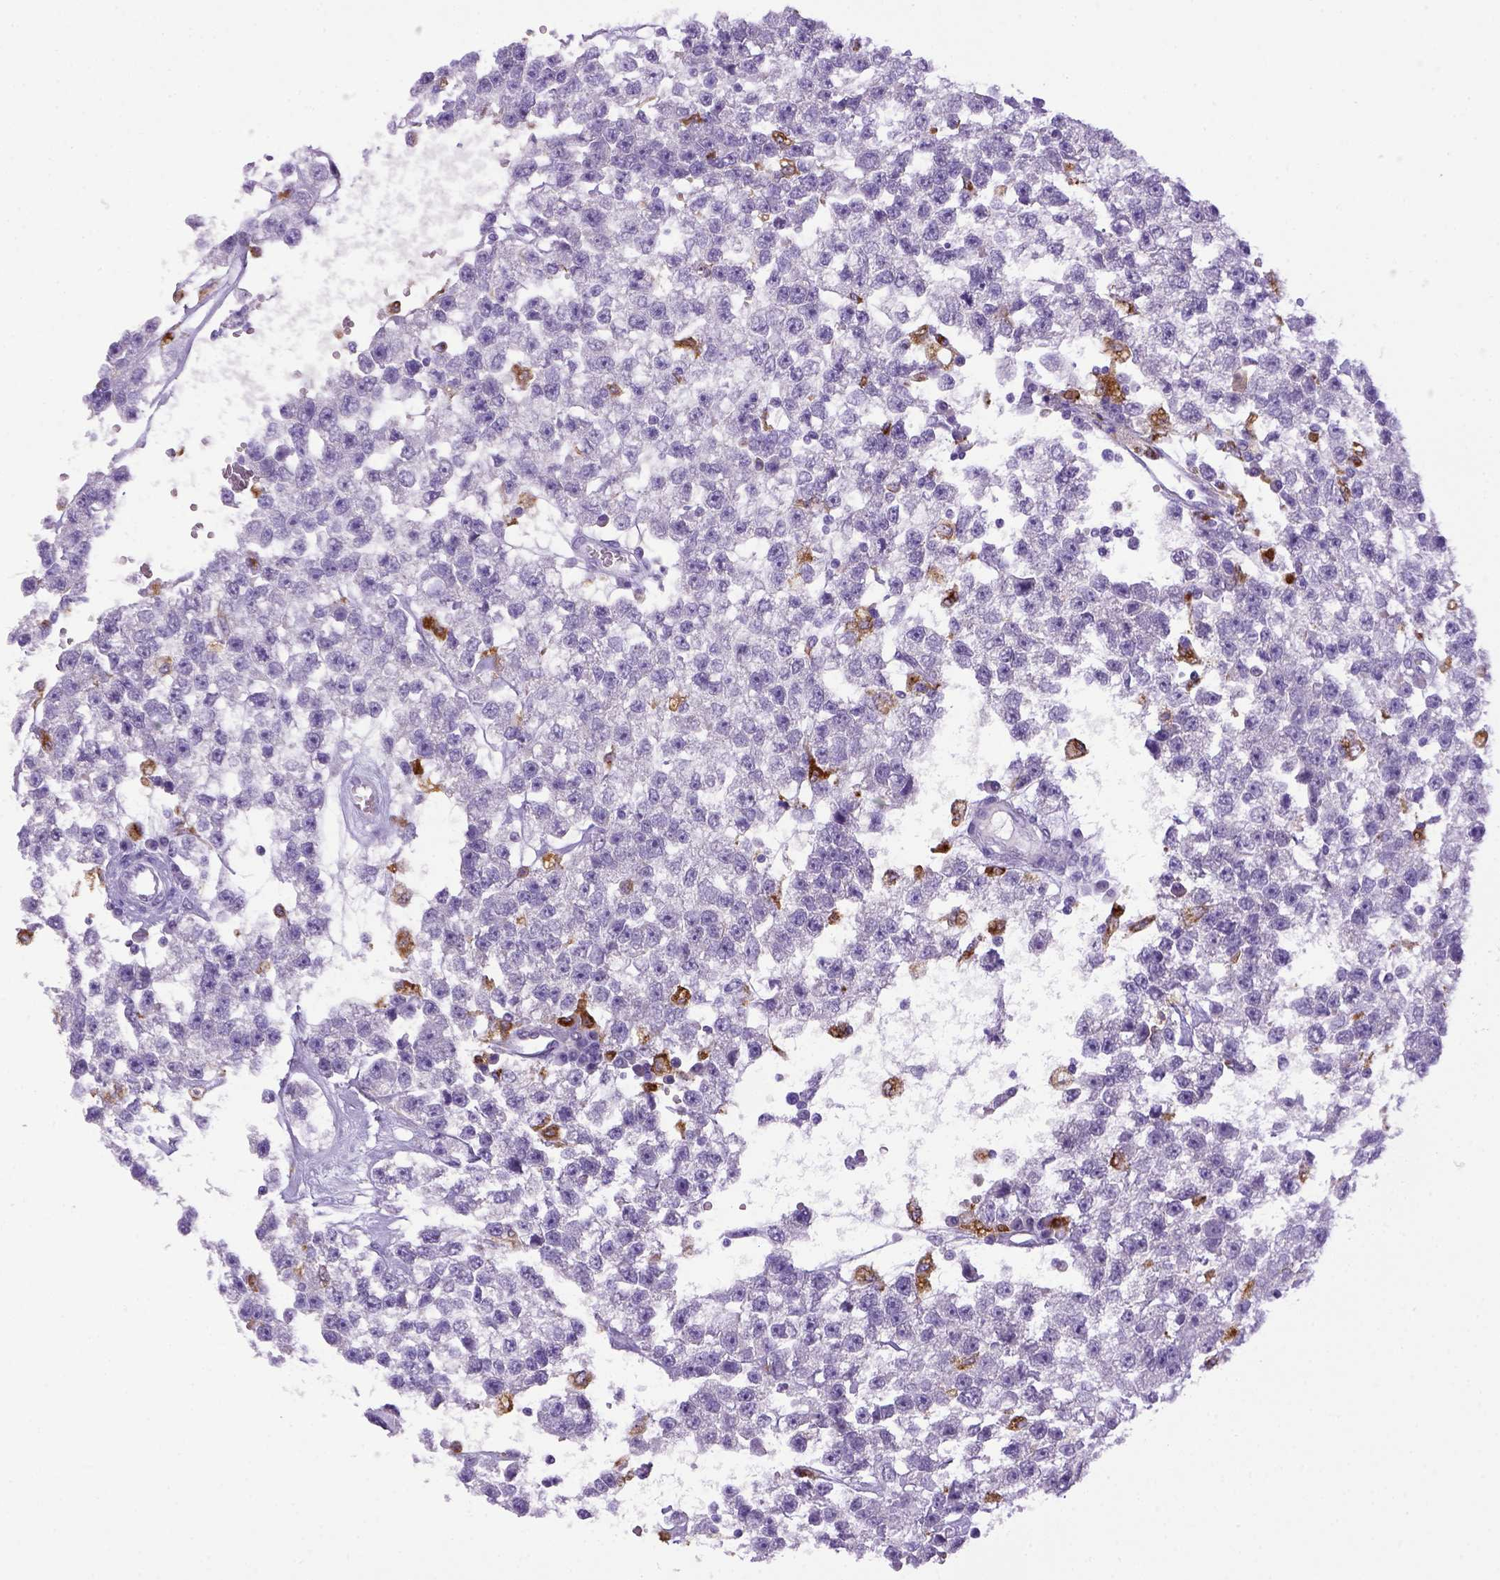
{"staining": {"intensity": "negative", "quantity": "none", "location": "none"}, "tissue": "testis cancer", "cell_type": "Tumor cells", "image_type": "cancer", "snomed": [{"axis": "morphology", "description": "Seminoma, NOS"}, {"axis": "topography", "description": "Testis"}], "caption": "Human testis cancer (seminoma) stained for a protein using IHC displays no staining in tumor cells.", "gene": "CD68", "patient": {"sex": "male", "age": 34}}